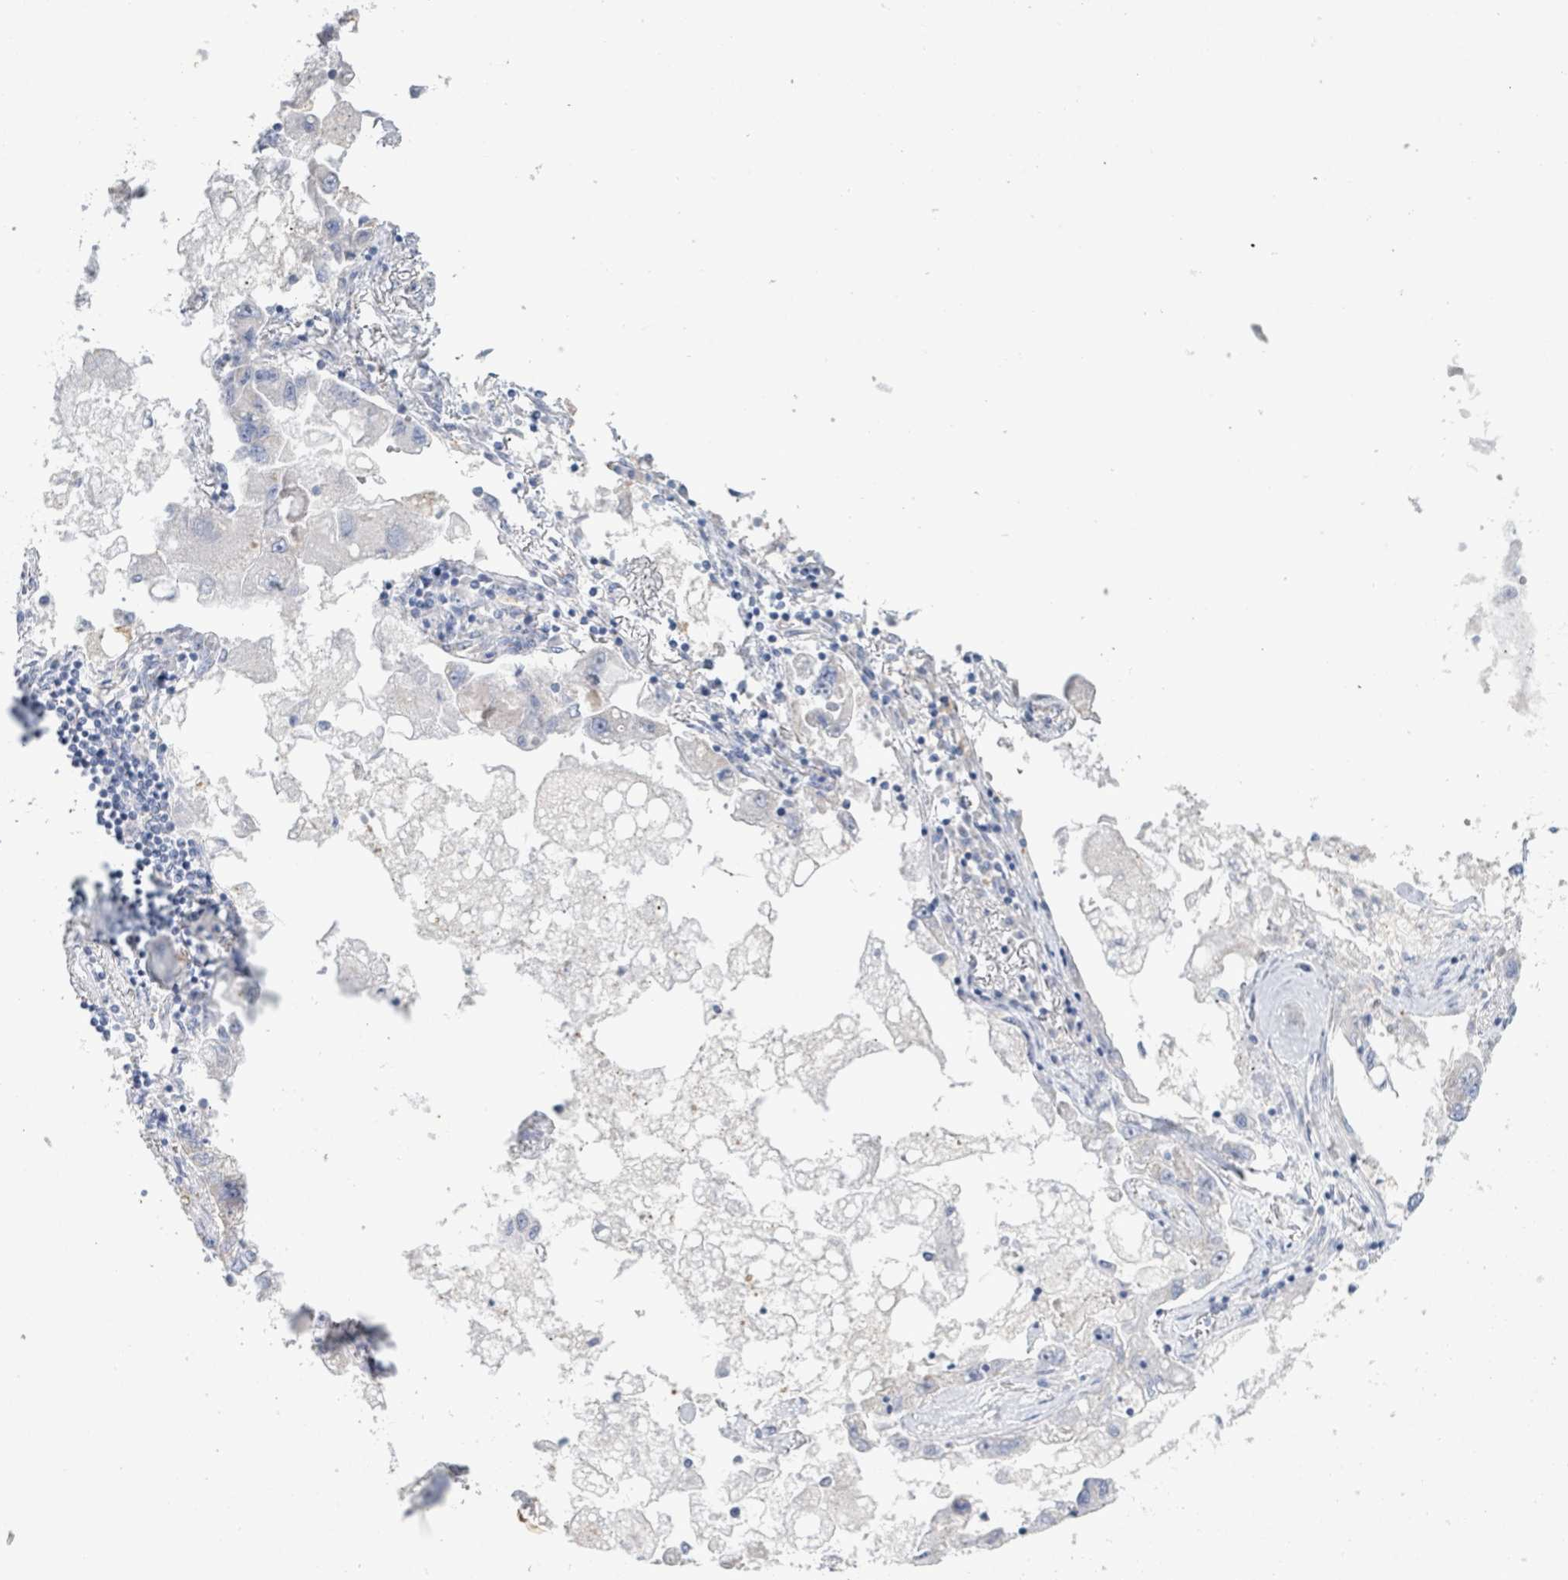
{"staining": {"intensity": "weak", "quantity": "25%-75%", "location": "cytoplasmic/membranous"}, "tissue": "lung cancer", "cell_type": "Tumor cells", "image_type": "cancer", "snomed": [{"axis": "morphology", "description": "Adenocarcinoma, NOS"}, {"axis": "topography", "description": "Lung"}], "caption": "Immunohistochemistry of human lung cancer exhibits low levels of weak cytoplasmic/membranous staining in approximately 25%-75% of tumor cells.", "gene": "ALG12", "patient": {"sex": "female", "age": 54}}